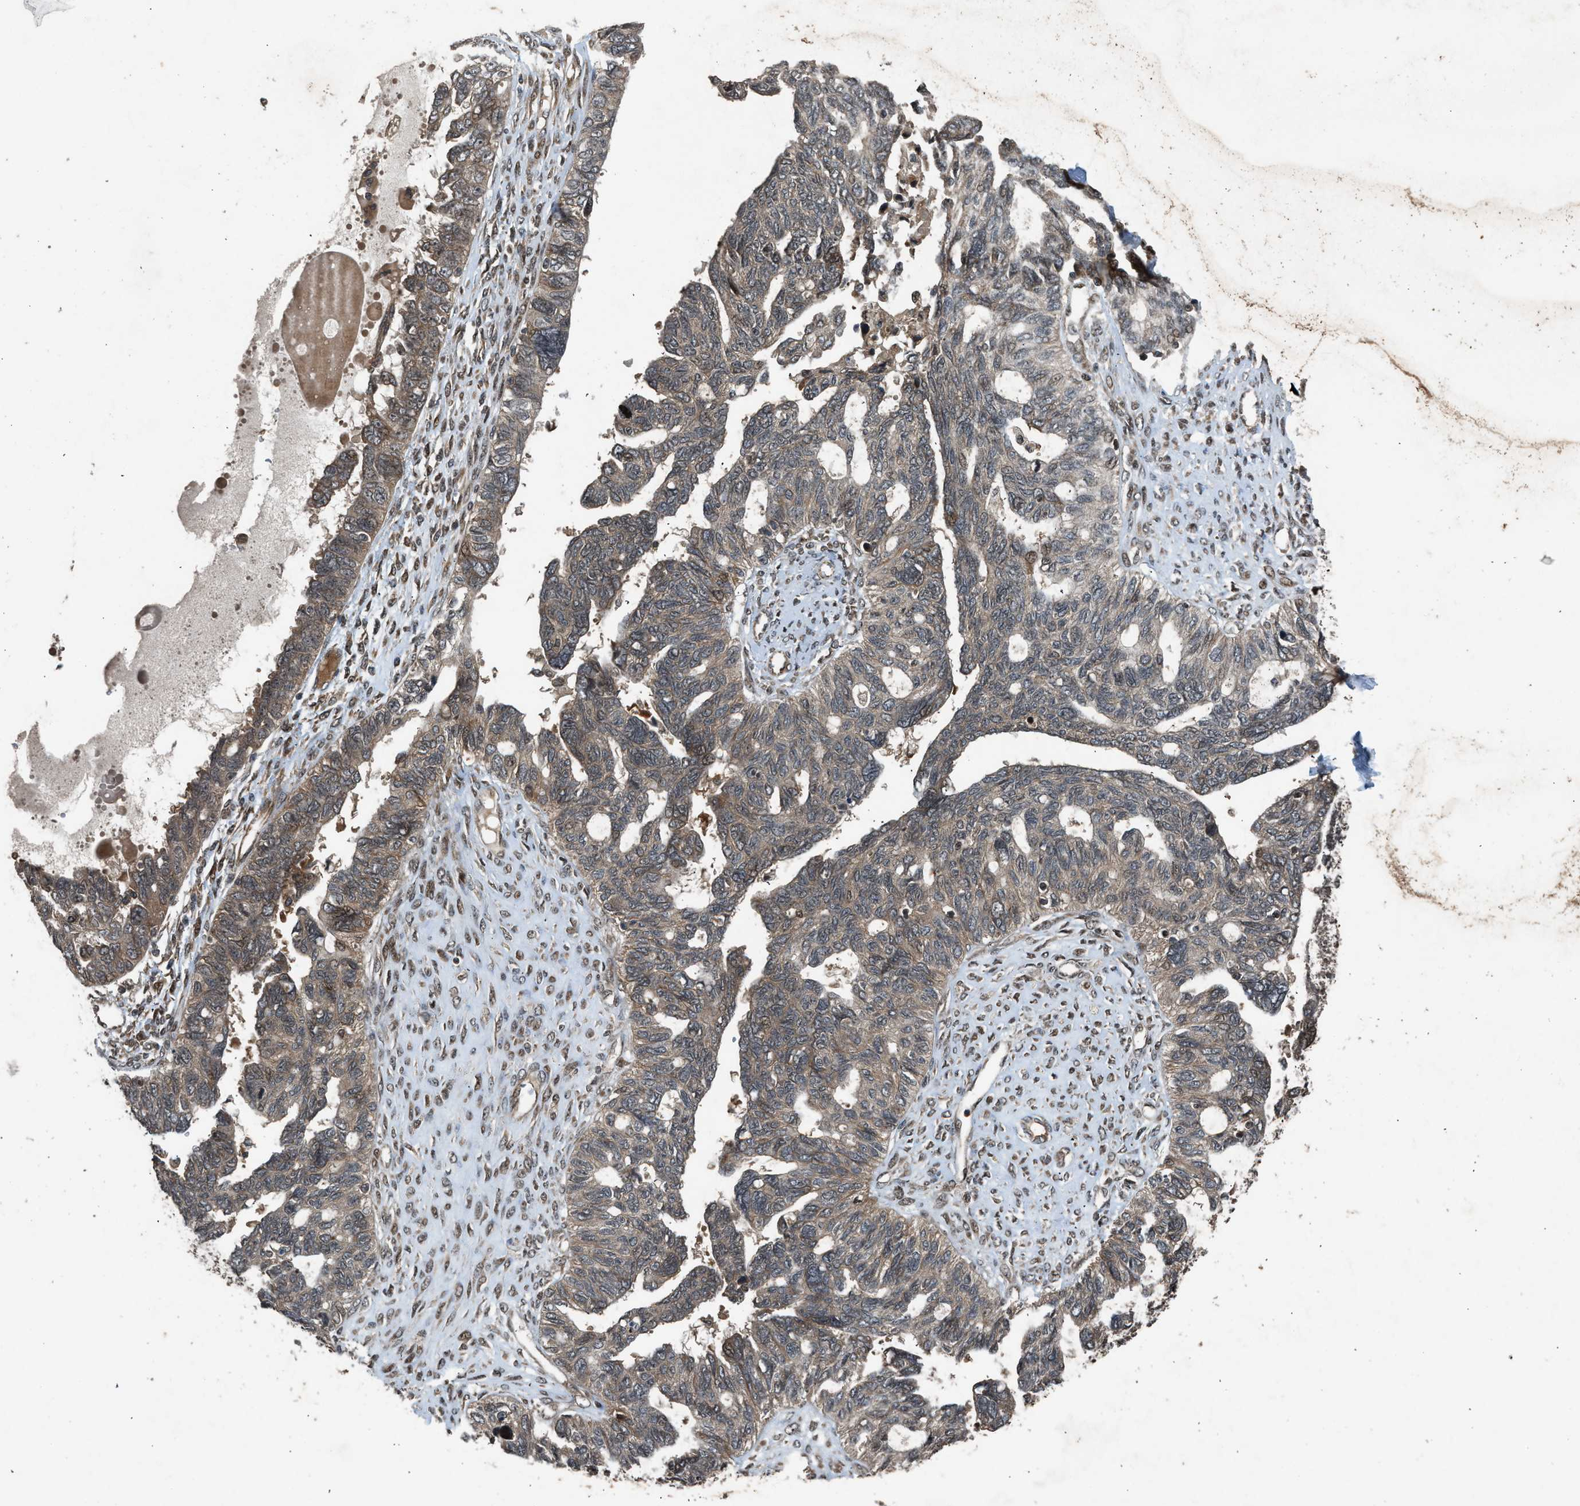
{"staining": {"intensity": "weak", "quantity": ">75%", "location": "cytoplasmic/membranous"}, "tissue": "ovarian cancer", "cell_type": "Tumor cells", "image_type": "cancer", "snomed": [{"axis": "morphology", "description": "Cystadenocarcinoma, serous, NOS"}, {"axis": "topography", "description": "Ovary"}], "caption": "IHC (DAB) staining of serous cystadenocarcinoma (ovarian) demonstrates weak cytoplasmic/membranous protein staining in approximately >75% of tumor cells.", "gene": "TXNL1", "patient": {"sex": "female", "age": 79}}